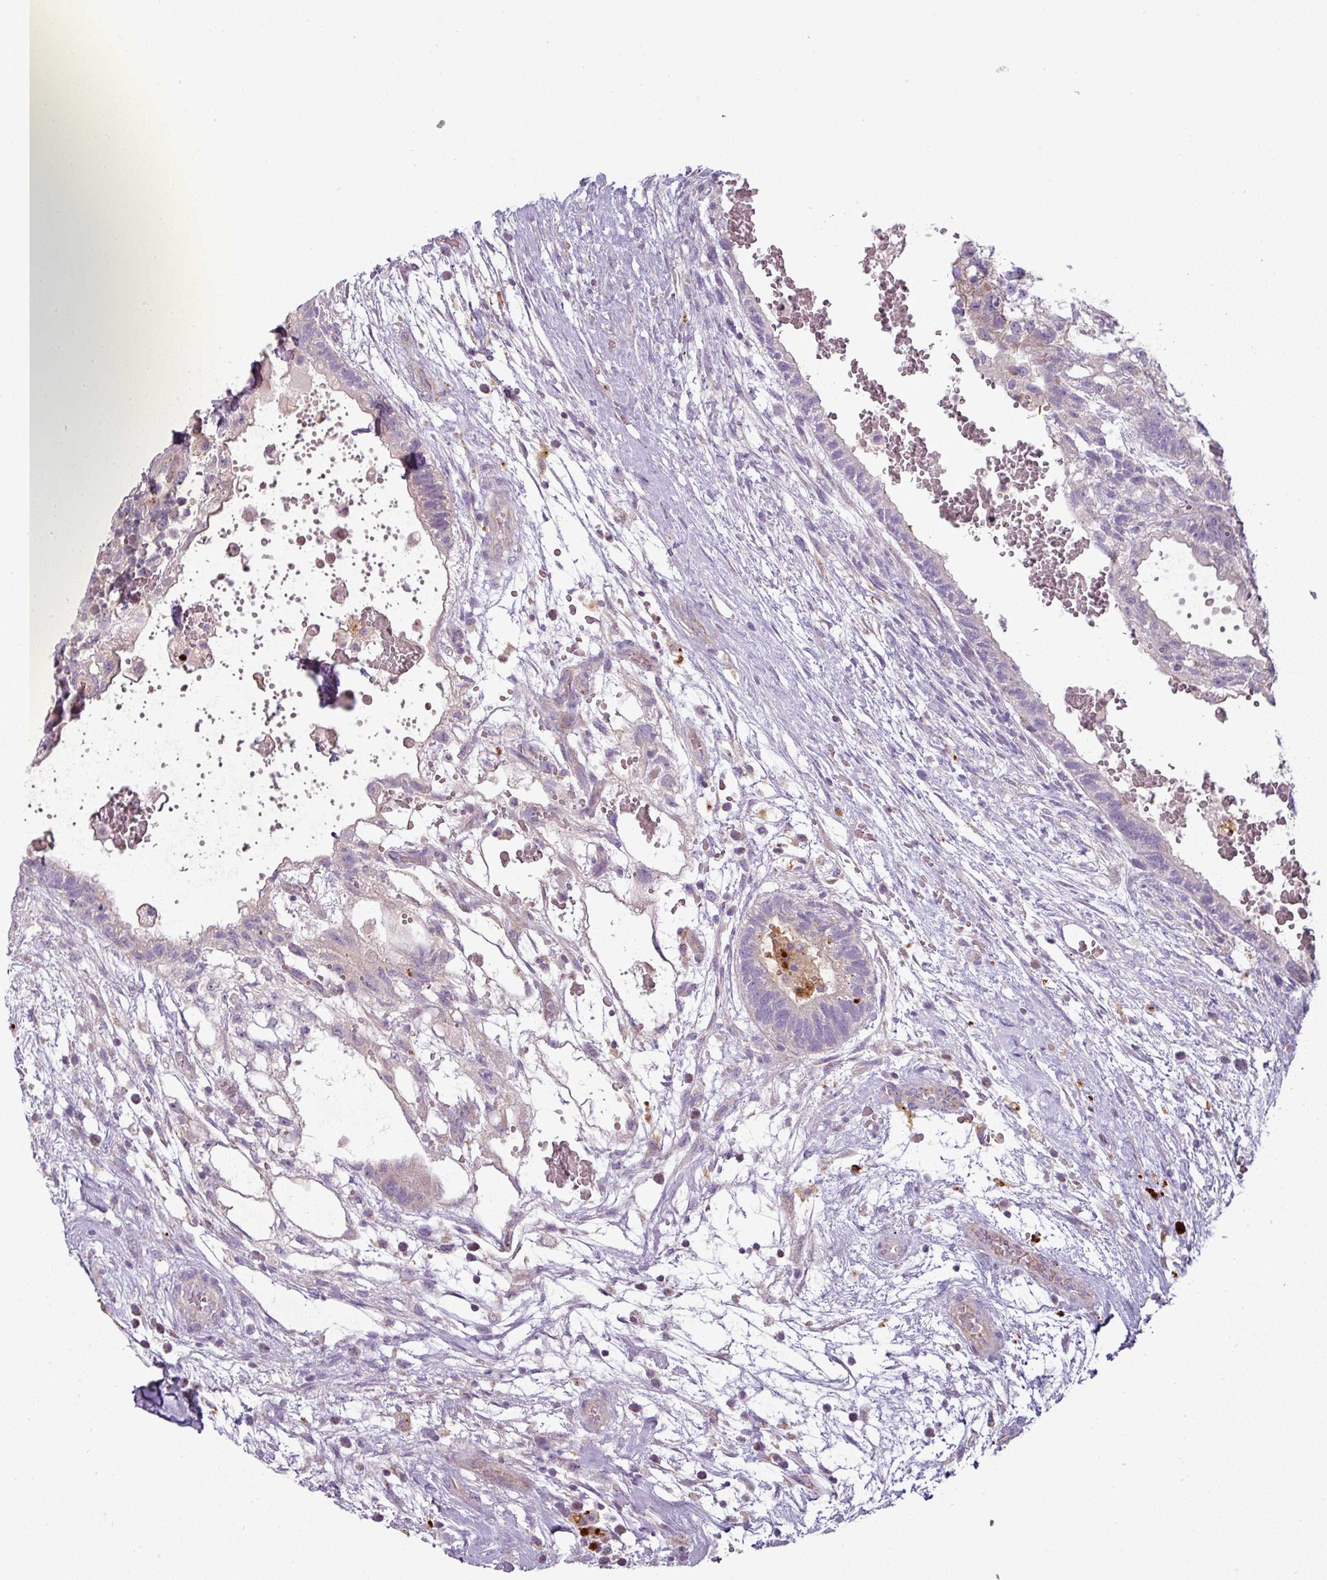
{"staining": {"intensity": "moderate", "quantity": "25%-75%", "location": "cytoplasmic/membranous"}, "tissue": "testis cancer", "cell_type": "Tumor cells", "image_type": "cancer", "snomed": [{"axis": "morphology", "description": "Normal tissue, NOS"}, {"axis": "morphology", "description": "Carcinoma, Embryonal, NOS"}, {"axis": "topography", "description": "Testis"}], "caption": "IHC photomicrograph of human testis cancer stained for a protein (brown), which exhibits medium levels of moderate cytoplasmic/membranous staining in approximately 25%-75% of tumor cells.", "gene": "PNMA6A", "patient": {"sex": "male", "age": 32}}